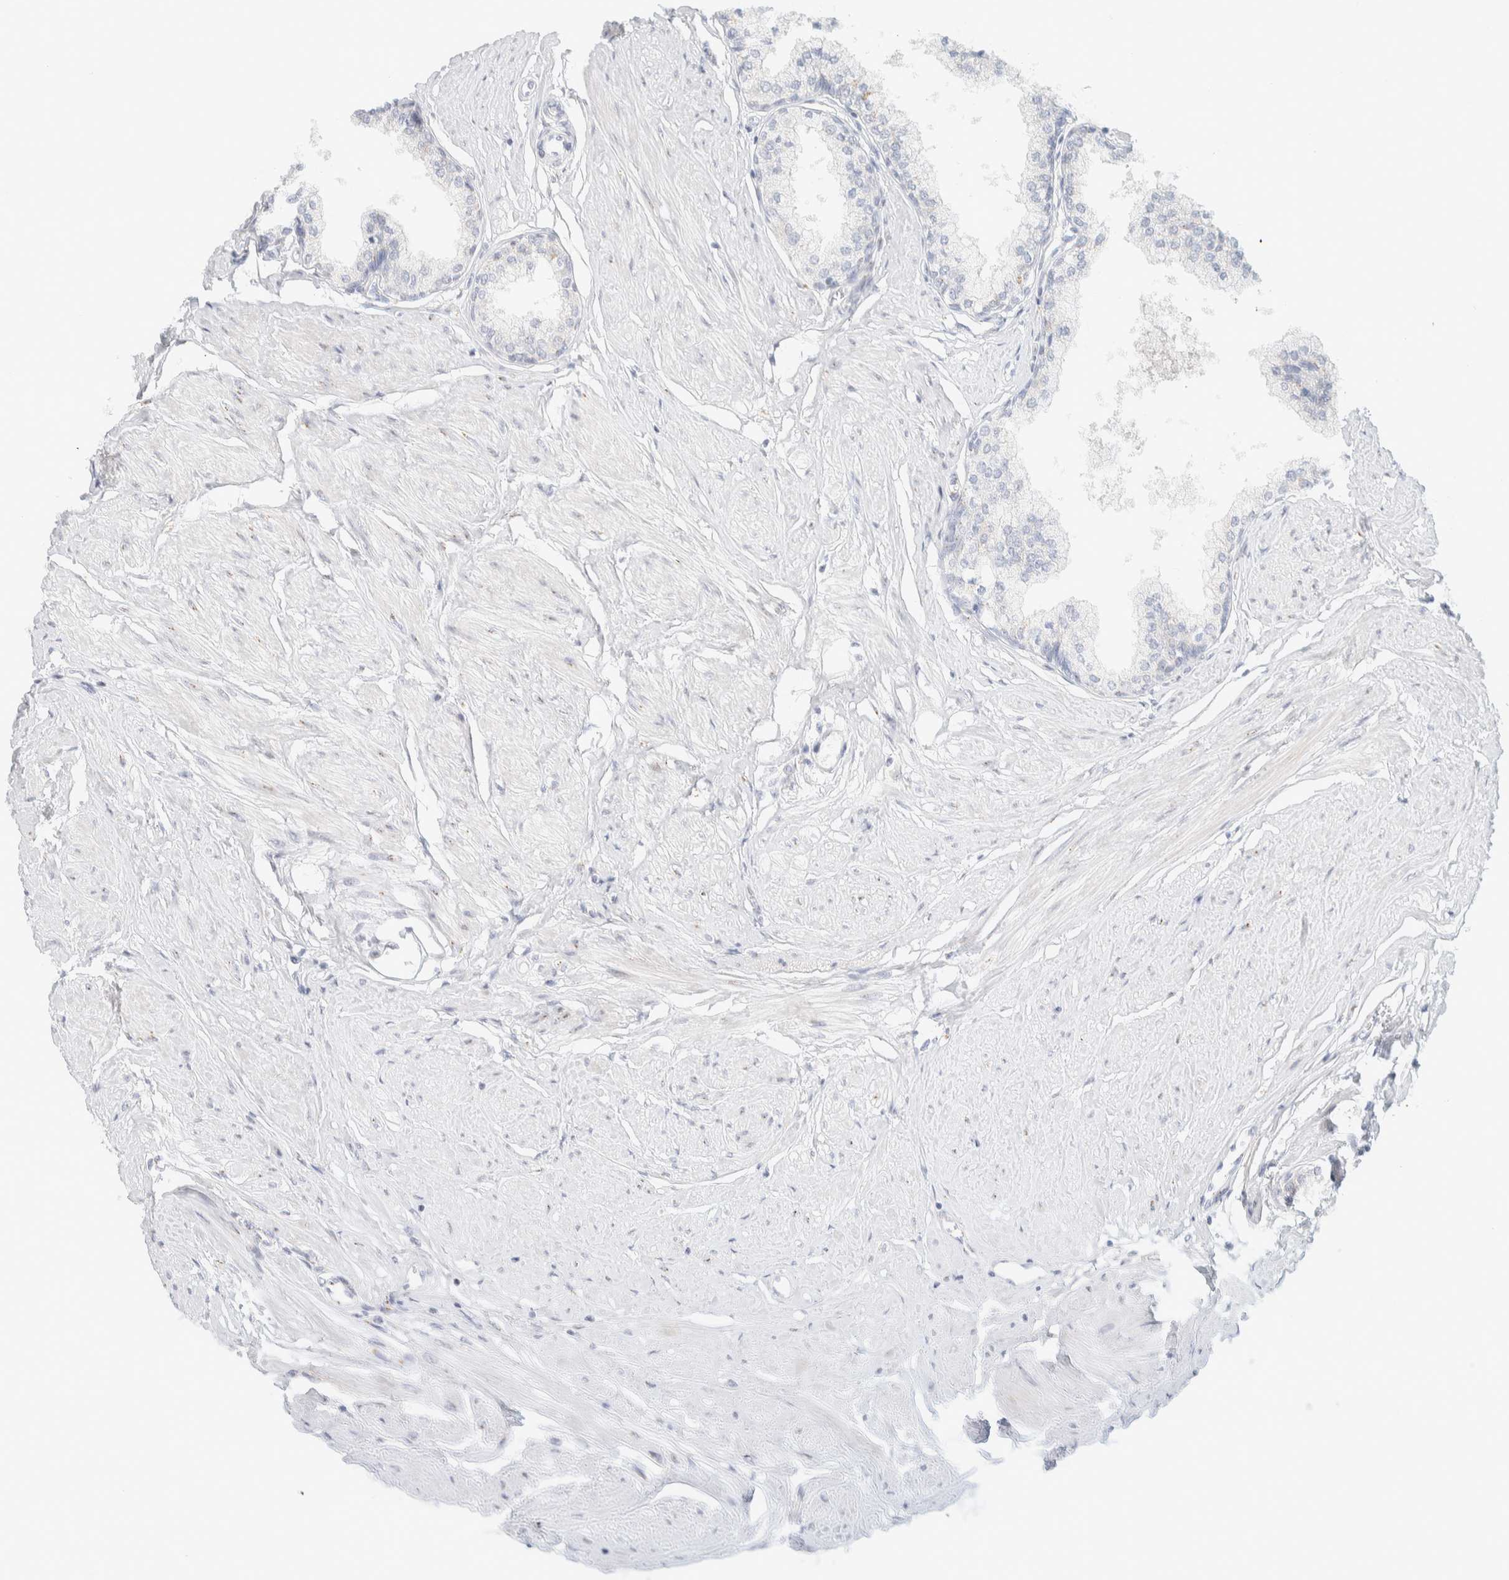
{"staining": {"intensity": "weak", "quantity": "<25%", "location": "cytoplasmic/membranous"}, "tissue": "seminal vesicle", "cell_type": "Glandular cells", "image_type": "normal", "snomed": [{"axis": "morphology", "description": "Normal tissue, NOS"}, {"axis": "topography", "description": "Prostate"}, {"axis": "topography", "description": "Seminal veicle"}], "caption": "This micrograph is of benign seminal vesicle stained with IHC to label a protein in brown with the nuclei are counter-stained blue. There is no expression in glandular cells.", "gene": "SPNS3", "patient": {"sex": "male", "age": 60}}